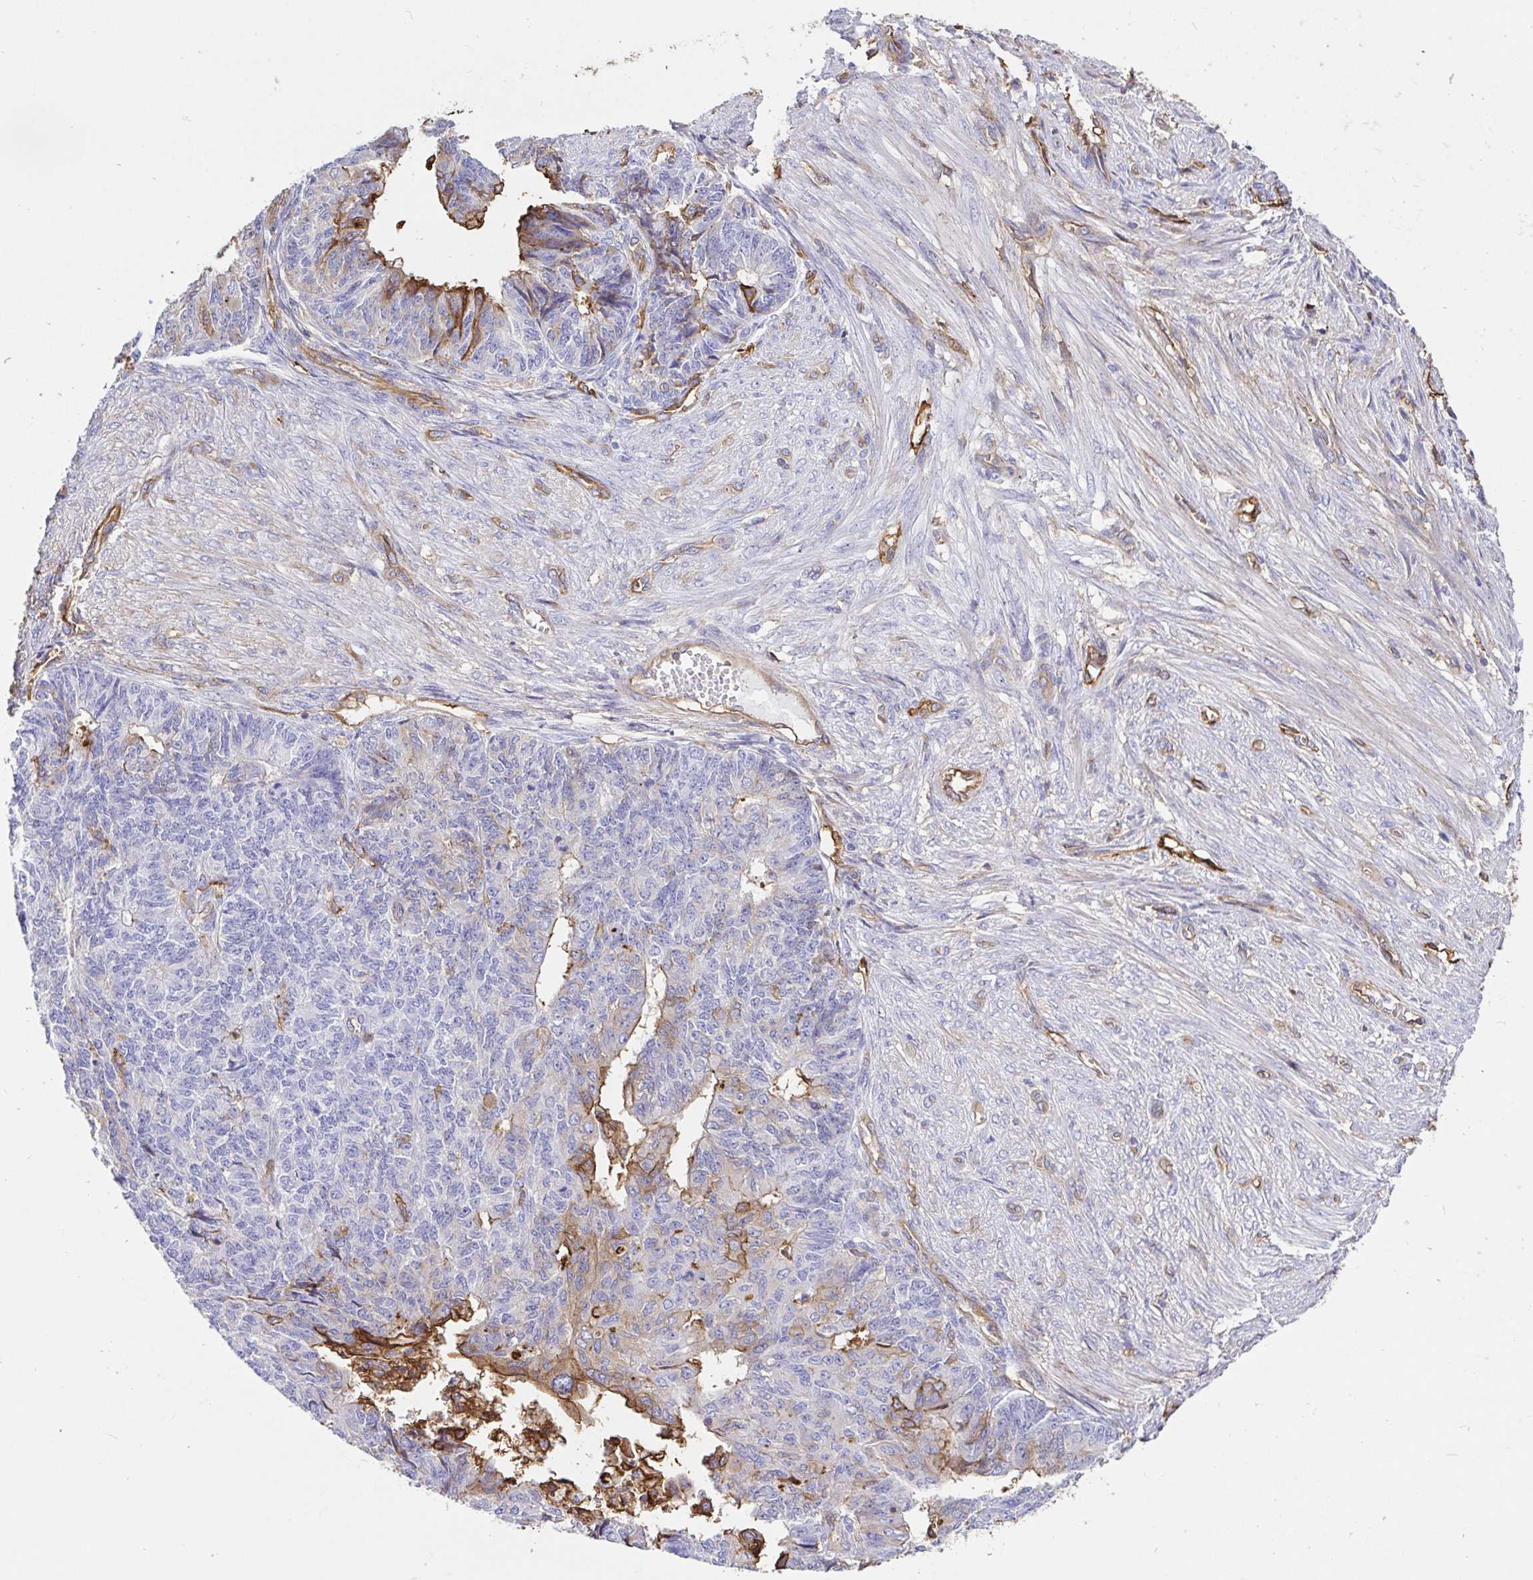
{"staining": {"intensity": "moderate", "quantity": "<25%", "location": "cytoplasmic/membranous"}, "tissue": "endometrial cancer", "cell_type": "Tumor cells", "image_type": "cancer", "snomed": [{"axis": "morphology", "description": "Adenocarcinoma, NOS"}, {"axis": "topography", "description": "Endometrium"}], "caption": "Tumor cells reveal low levels of moderate cytoplasmic/membranous staining in about <25% of cells in endometrial cancer (adenocarcinoma). The staining was performed using DAB (3,3'-diaminobenzidine), with brown indicating positive protein expression. Nuclei are stained blue with hematoxylin.", "gene": "ANXA2", "patient": {"sex": "female", "age": 32}}